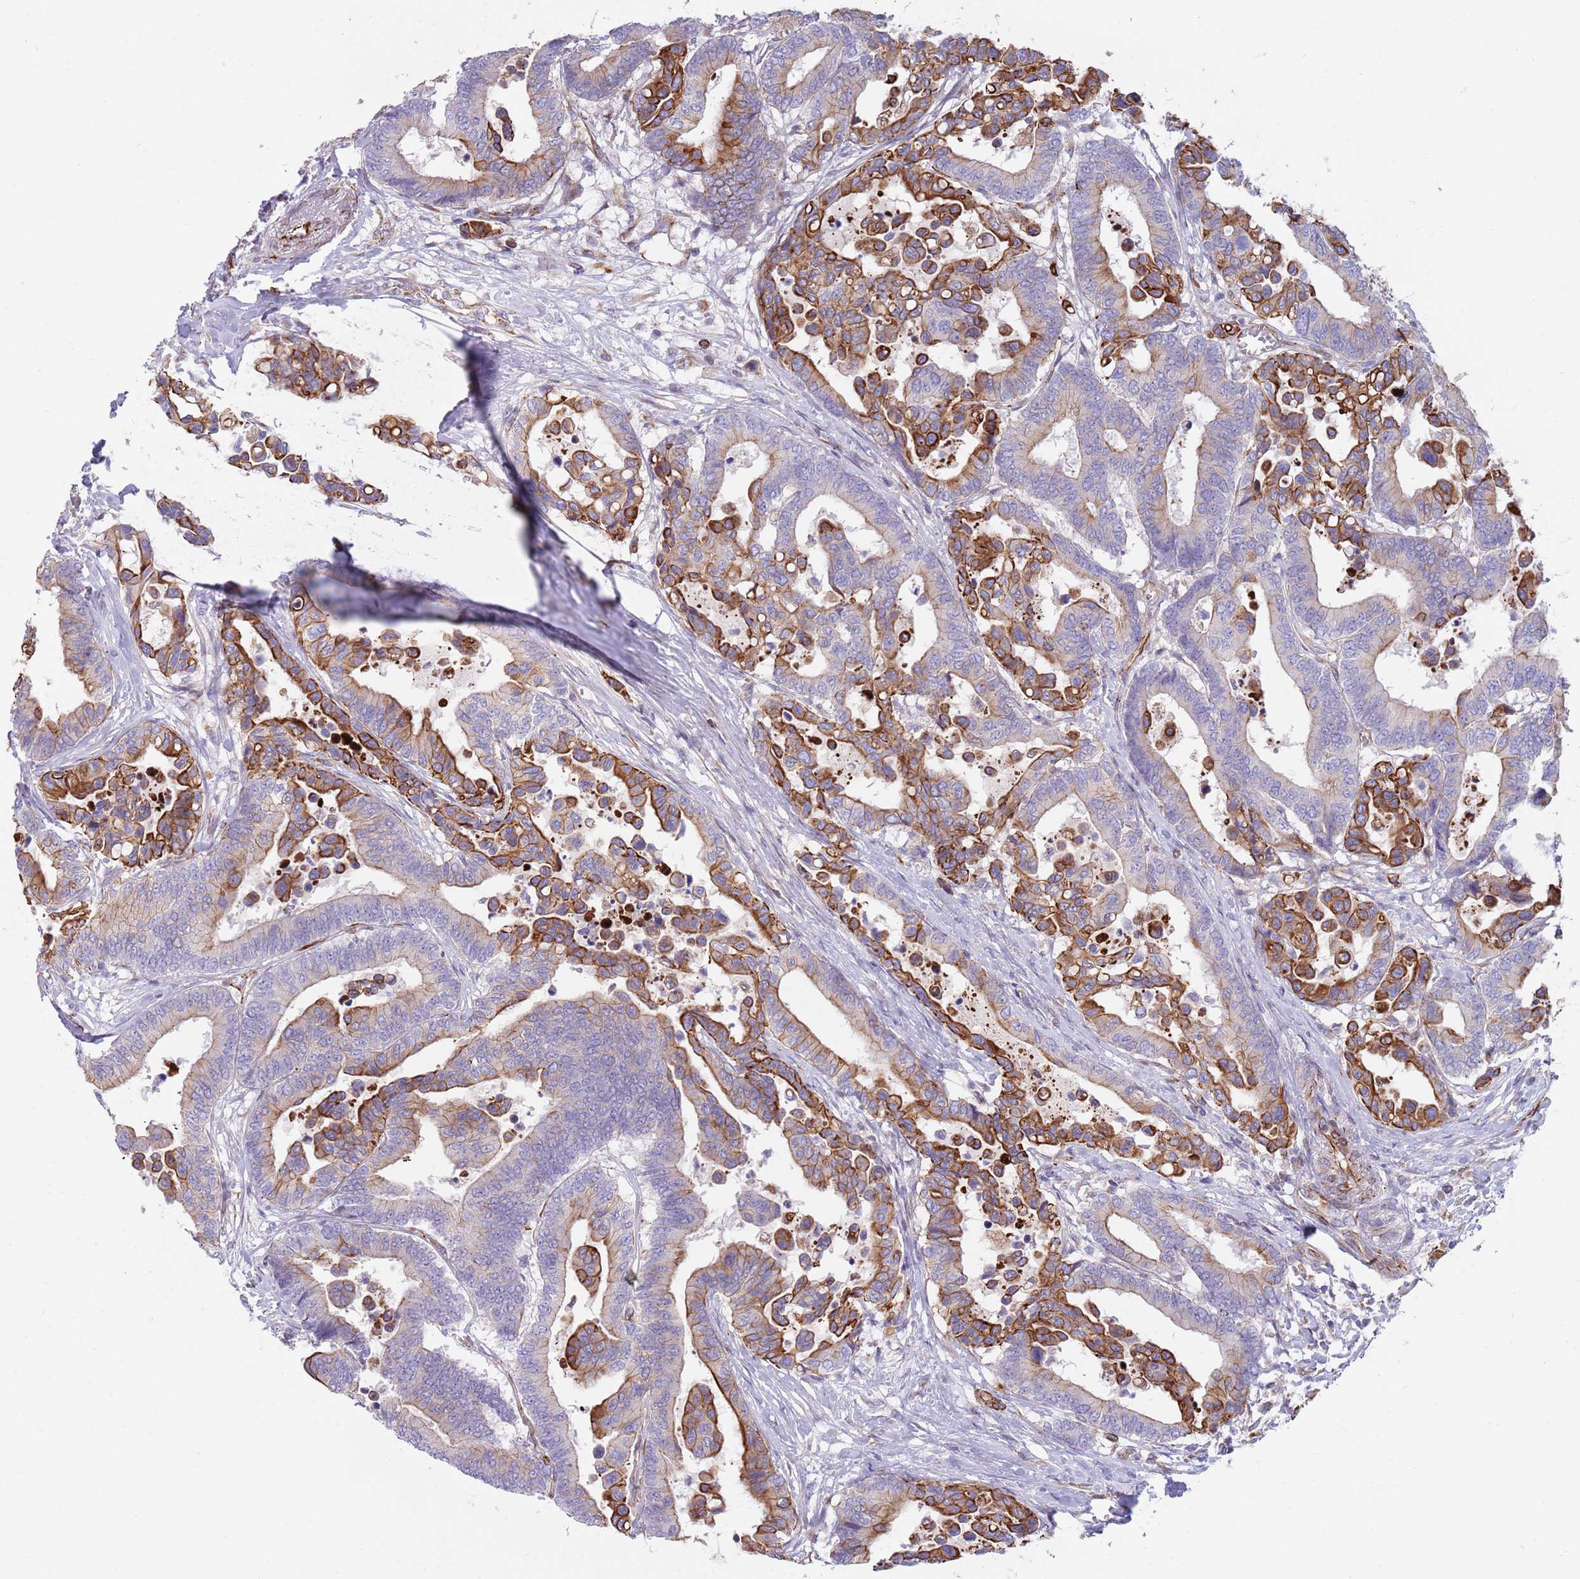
{"staining": {"intensity": "moderate", "quantity": "25%-75%", "location": "cytoplasmic/membranous"}, "tissue": "colorectal cancer", "cell_type": "Tumor cells", "image_type": "cancer", "snomed": [{"axis": "morphology", "description": "Normal tissue, NOS"}, {"axis": "morphology", "description": "Adenocarcinoma, NOS"}, {"axis": "topography", "description": "Colon"}], "caption": "Human adenocarcinoma (colorectal) stained for a protein (brown) shows moderate cytoplasmic/membranous positive positivity in approximately 25%-75% of tumor cells.", "gene": "MOGAT1", "patient": {"sex": "male", "age": 82}}